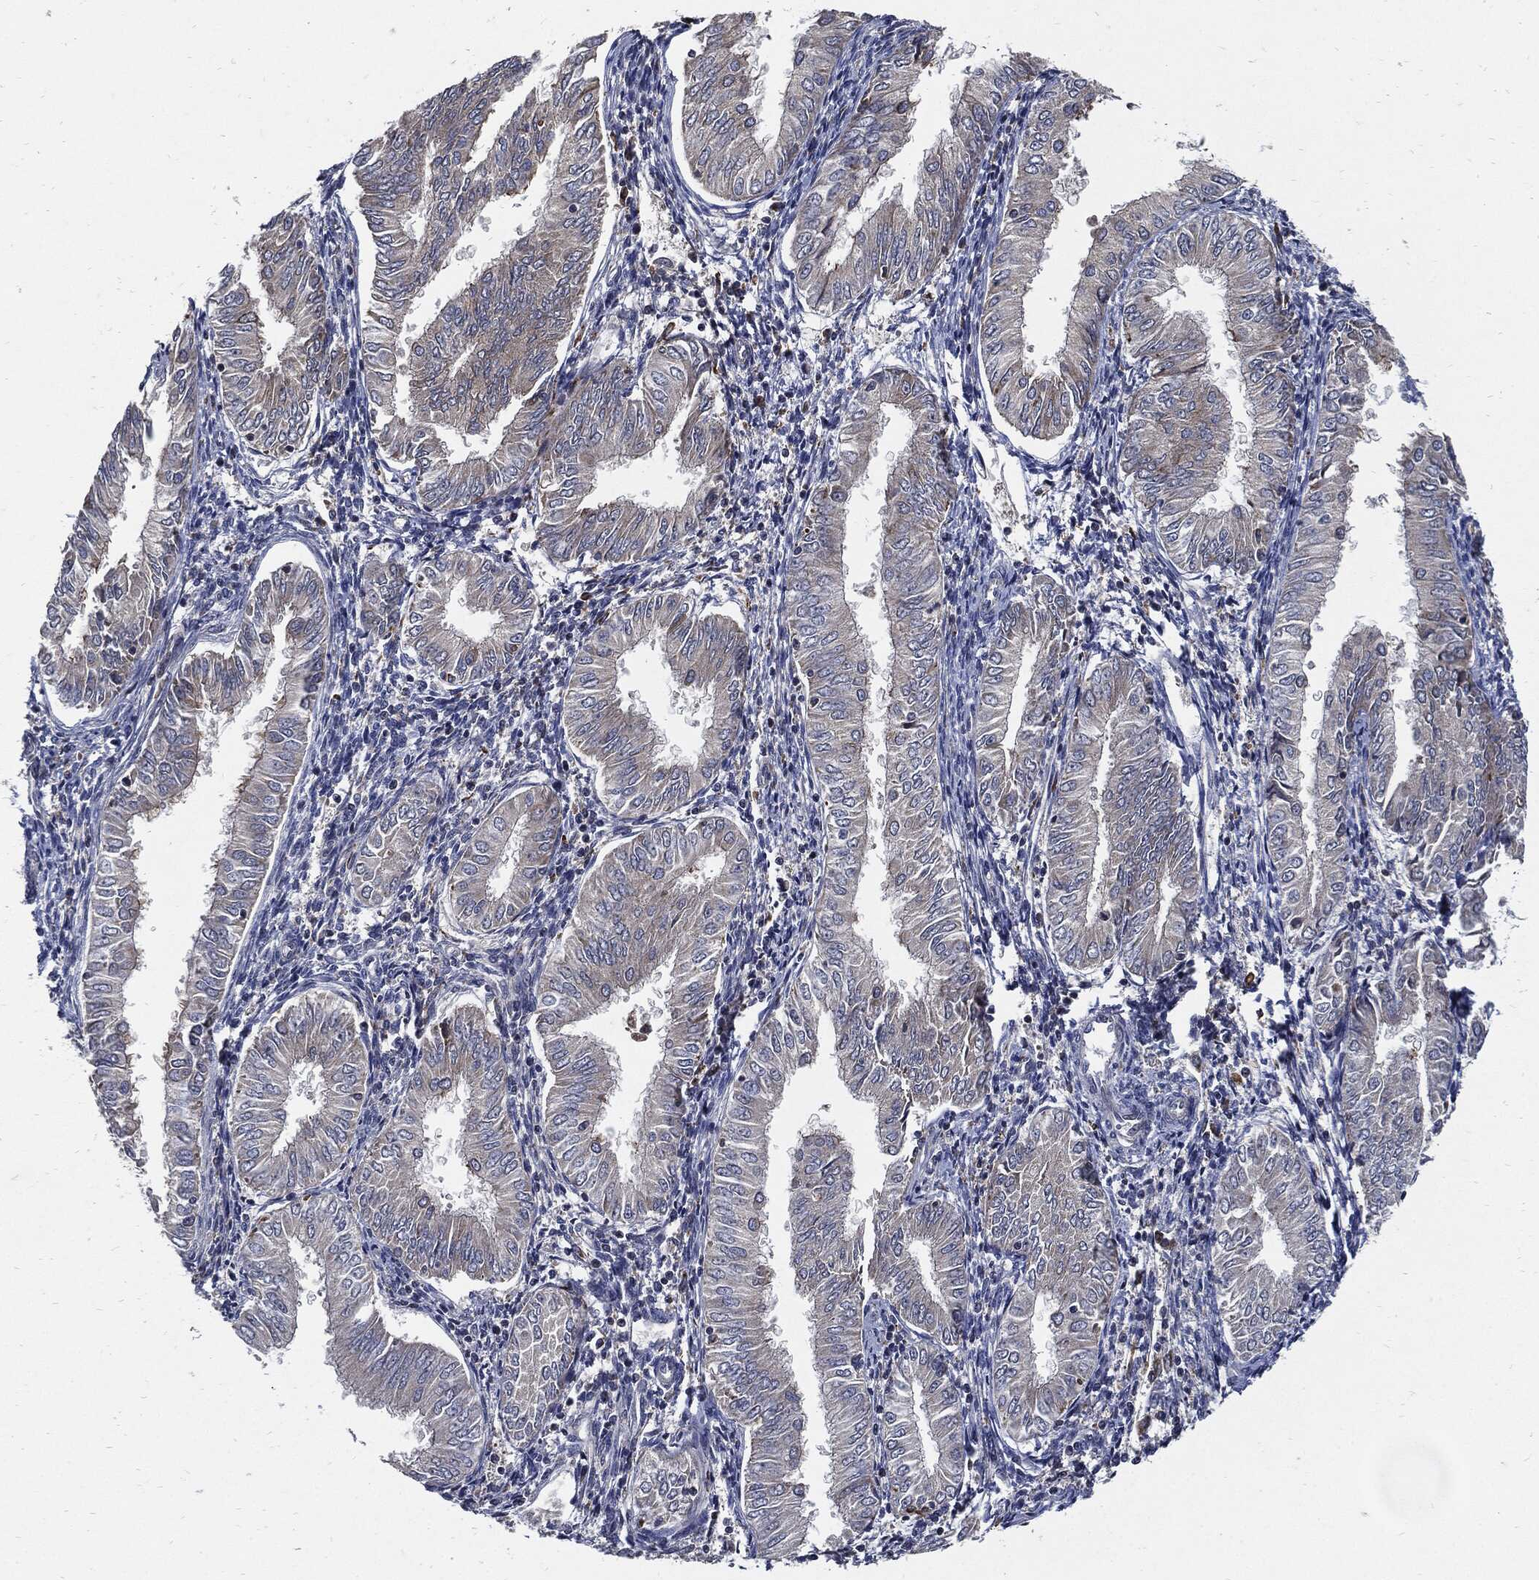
{"staining": {"intensity": "negative", "quantity": "none", "location": "none"}, "tissue": "endometrial cancer", "cell_type": "Tumor cells", "image_type": "cancer", "snomed": [{"axis": "morphology", "description": "Adenocarcinoma, NOS"}, {"axis": "topography", "description": "Endometrium"}], "caption": "Human endometrial cancer stained for a protein using immunohistochemistry (IHC) shows no expression in tumor cells.", "gene": "SLC31A2", "patient": {"sex": "female", "age": 53}}